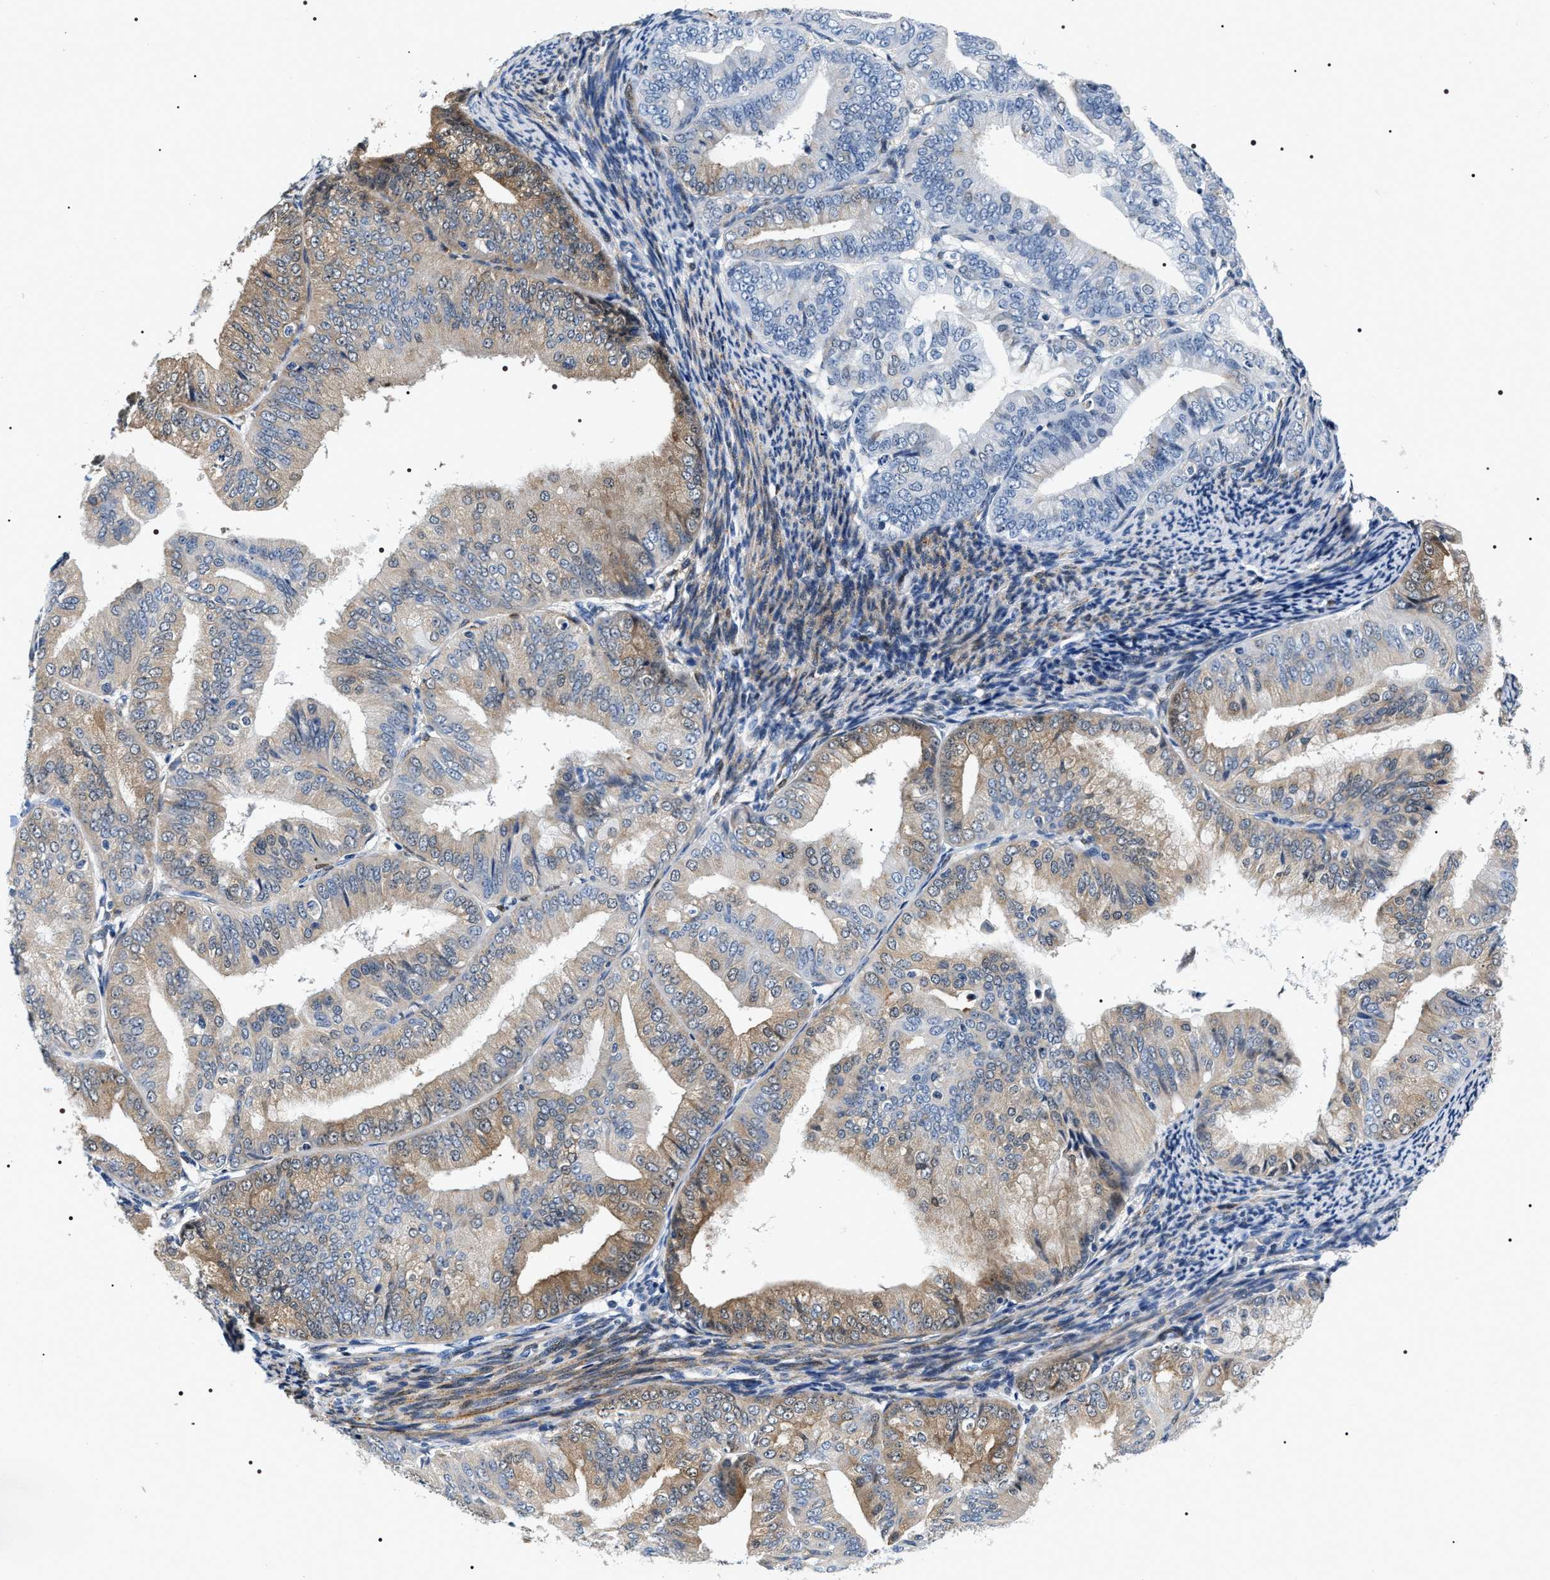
{"staining": {"intensity": "weak", "quantity": "25%-75%", "location": "cytoplasmic/membranous"}, "tissue": "endometrial cancer", "cell_type": "Tumor cells", "image_type": "cancer", "snomed": [{"axis": "morphology", "description": "Adenocarcinoma, NOS"}, {"axis": "topography", "description": "Endometrium"}], "caption": "This is a photomicrograph of immunohistochemistry (IHC) staining of endometrial adenocarcinoma, which shows weak expression in the cytoplasmic/membranous of tumor cells.", "gene": "BAG2", "patient": {"sex": "female", "age": 63}}